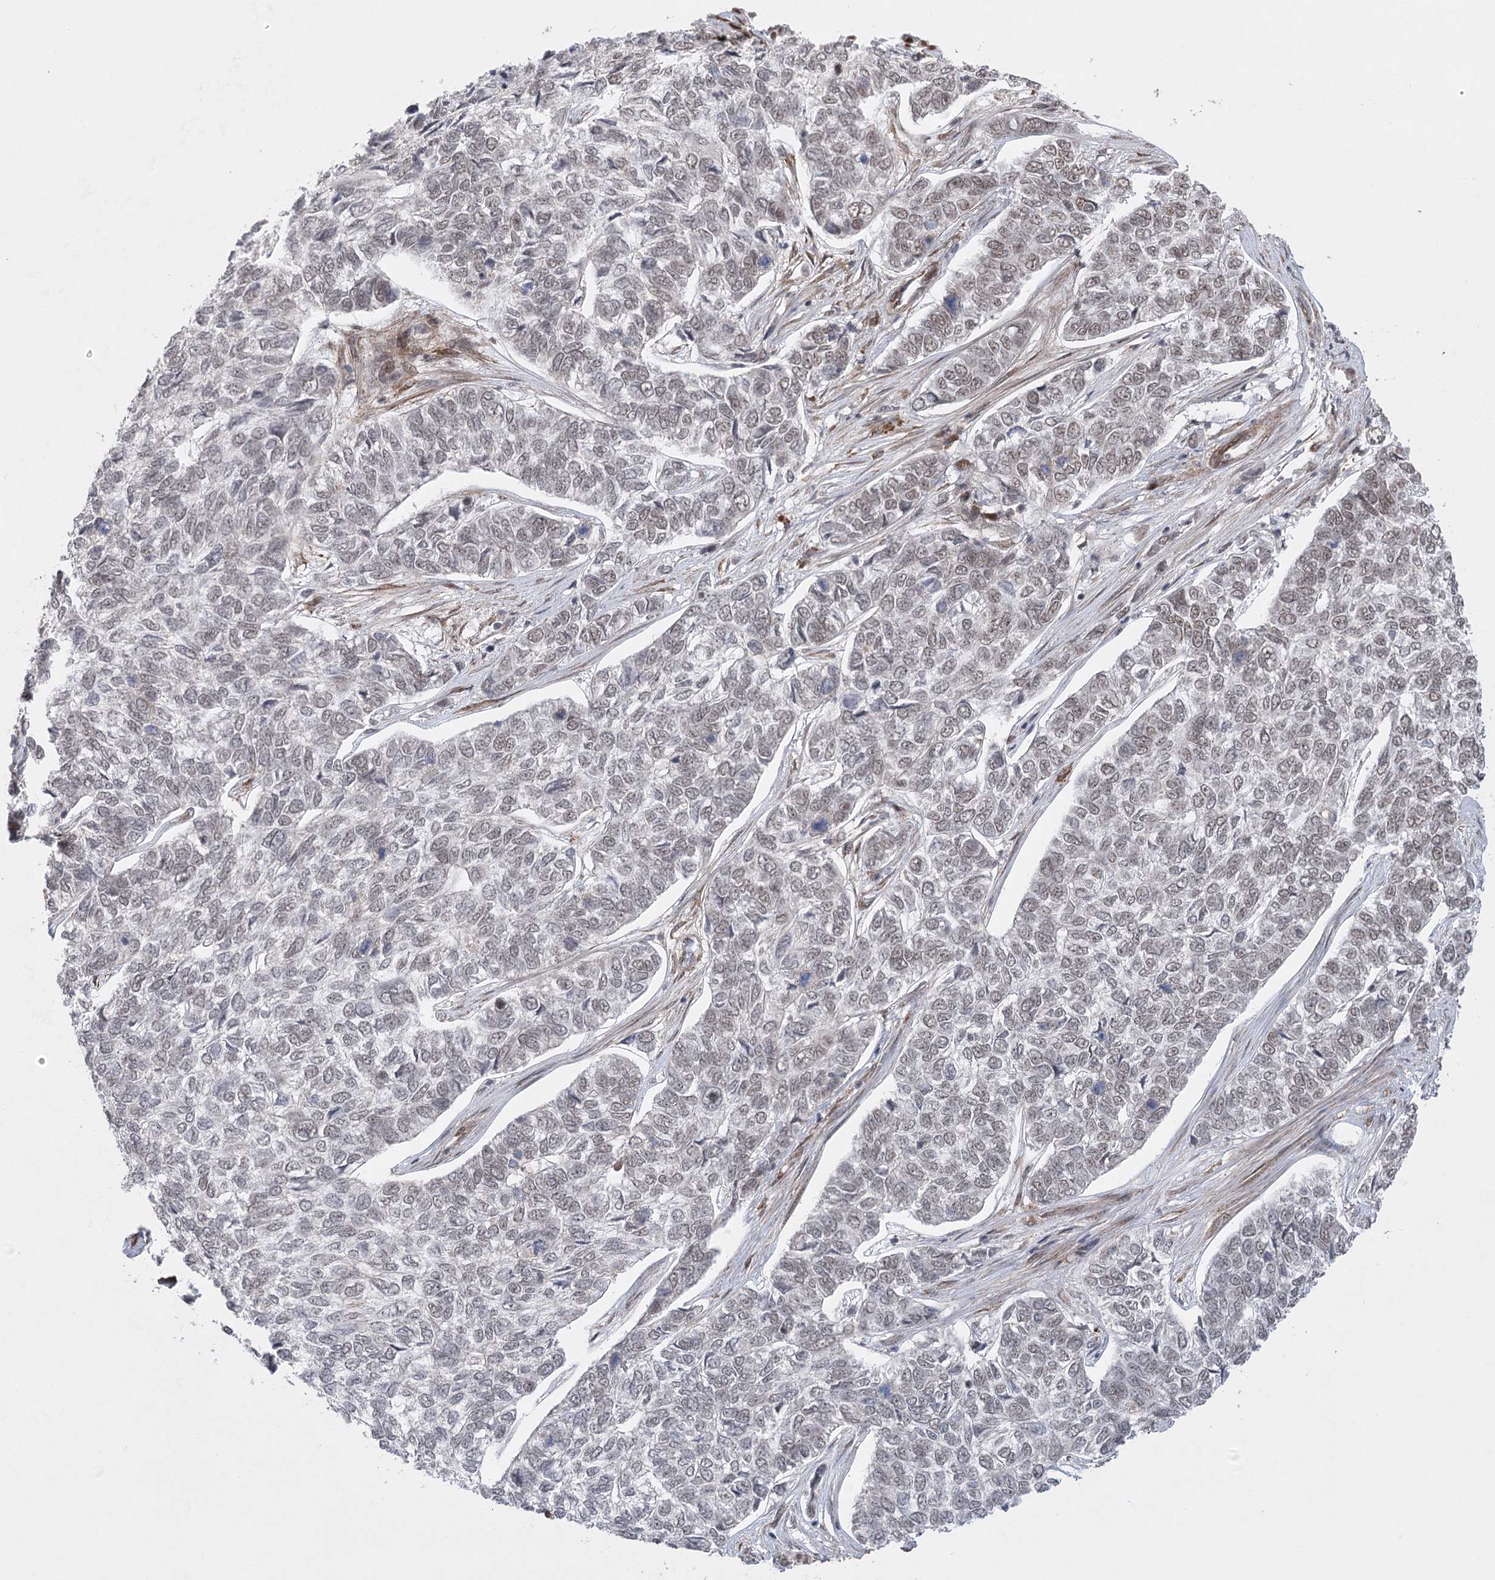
{"staining": {"intensity": "weak", "quantity": "<25%", "location": "nuclear"}, "tissue": "skin cancer", "cell_type": "Tumor cells", "image_type": "cancer", "snomed": [{"axis": "morphology", "description": "Basal cell carcinoma"}, {"axis": "topography", "description": "Skin"}], "caption": "A histopathology image of skin cancer stained for a protein demonstrates no brown staining in tumor cells.", "gene": "ZCCHC8", "patient": {"sex": "female", "age": 65}}